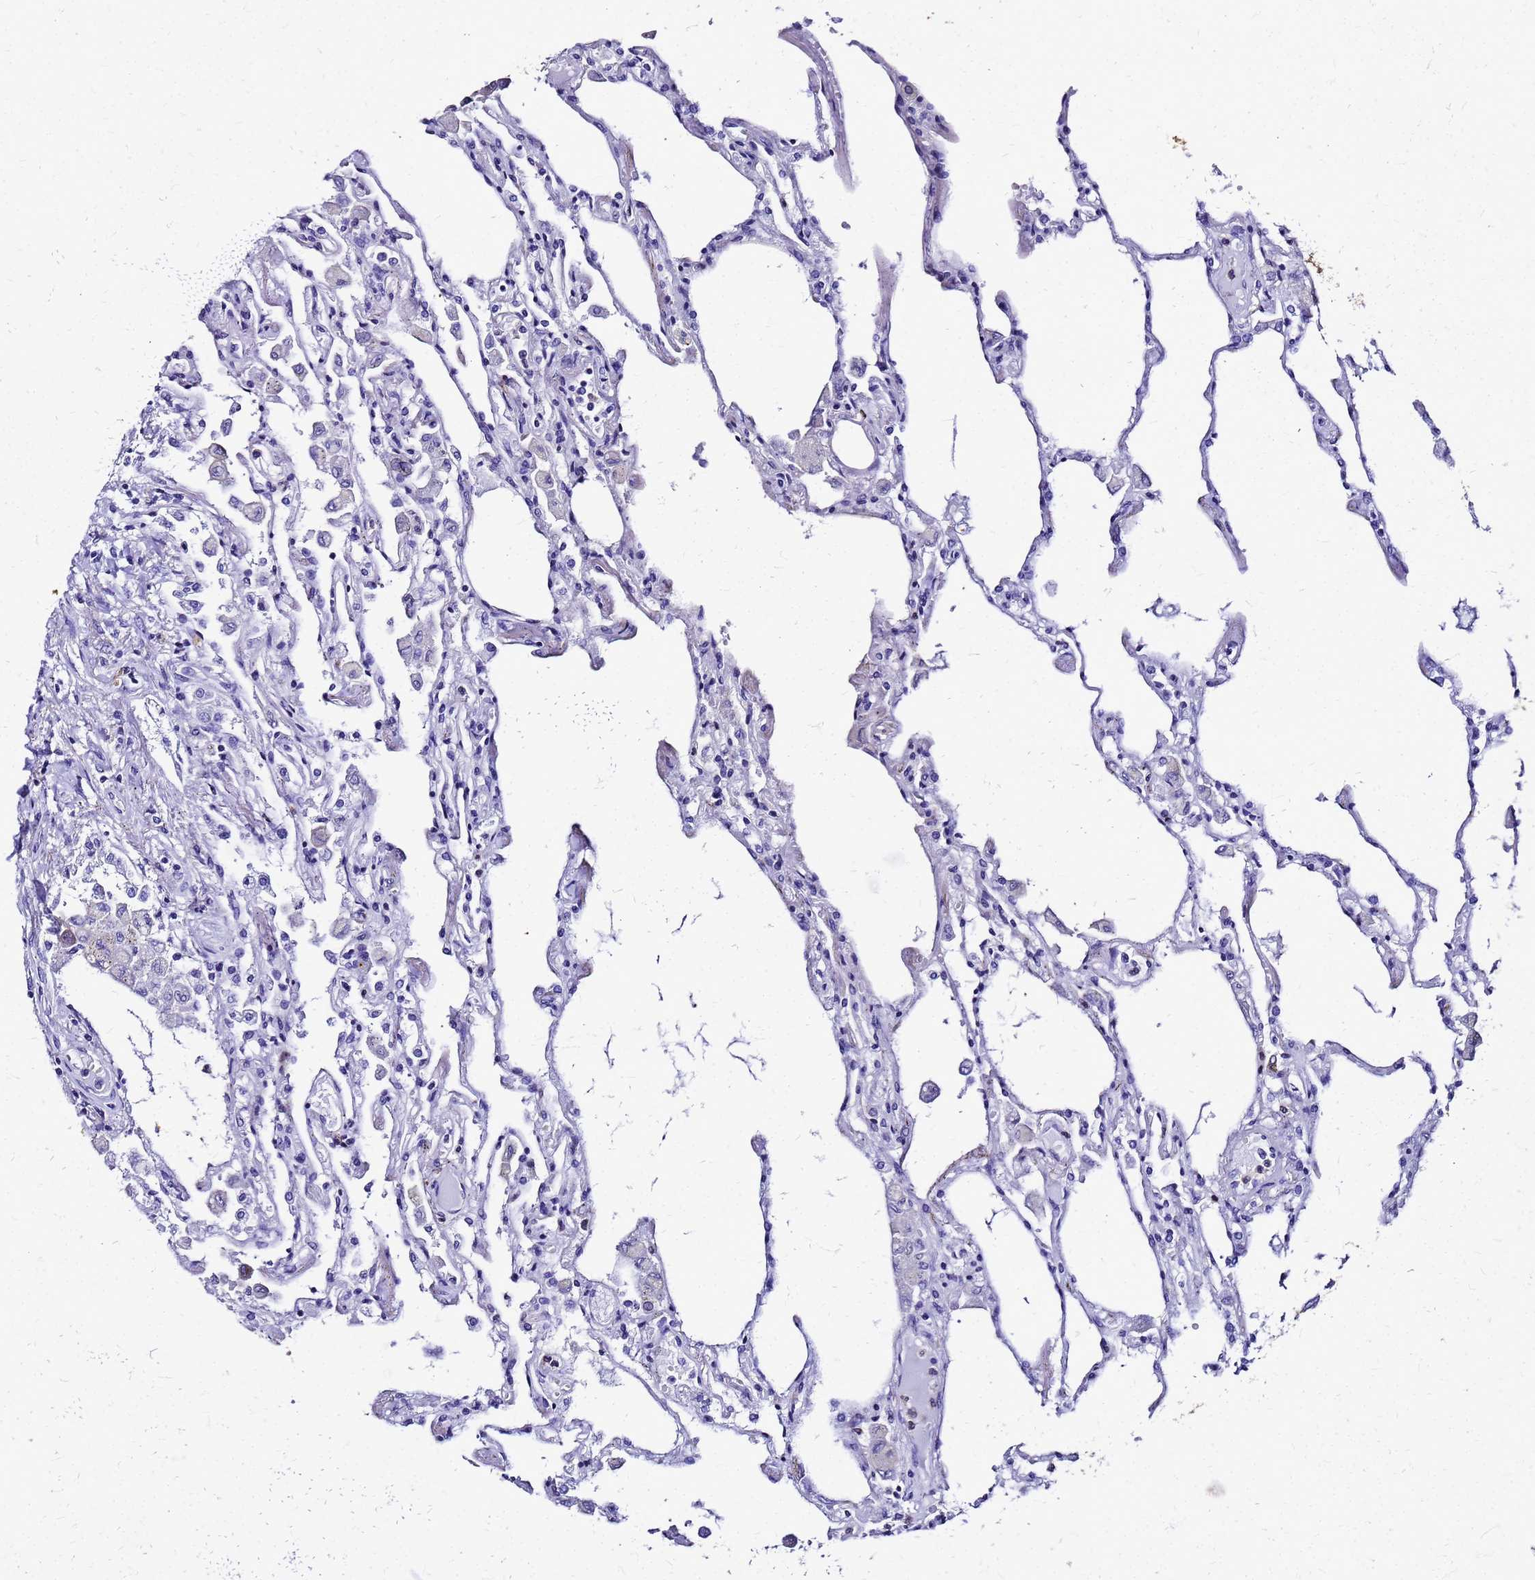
{"staining": {"intensity": "negative", "quantity": "none", "location": "none"}, "tissue": "lung", "cell_type": "Alveolar cells", "image_type": "normal", "snomed": [{"axis": "morphology", "description": "Normal tissue, NOS"}, {"axis": "topography", "description": "Bronchus"}, {"axis": "topography", "description": "Lung"}], "caption": "An IHC micrograph of benign lung is shown. There is no staining in alveolar cells of lung. (DAB immunohistochemistry (IHC) visualized using brightfield microscopy, high magnification).", "gene": "SMIM21", "patient": {"sex": "female", "age": 49}}